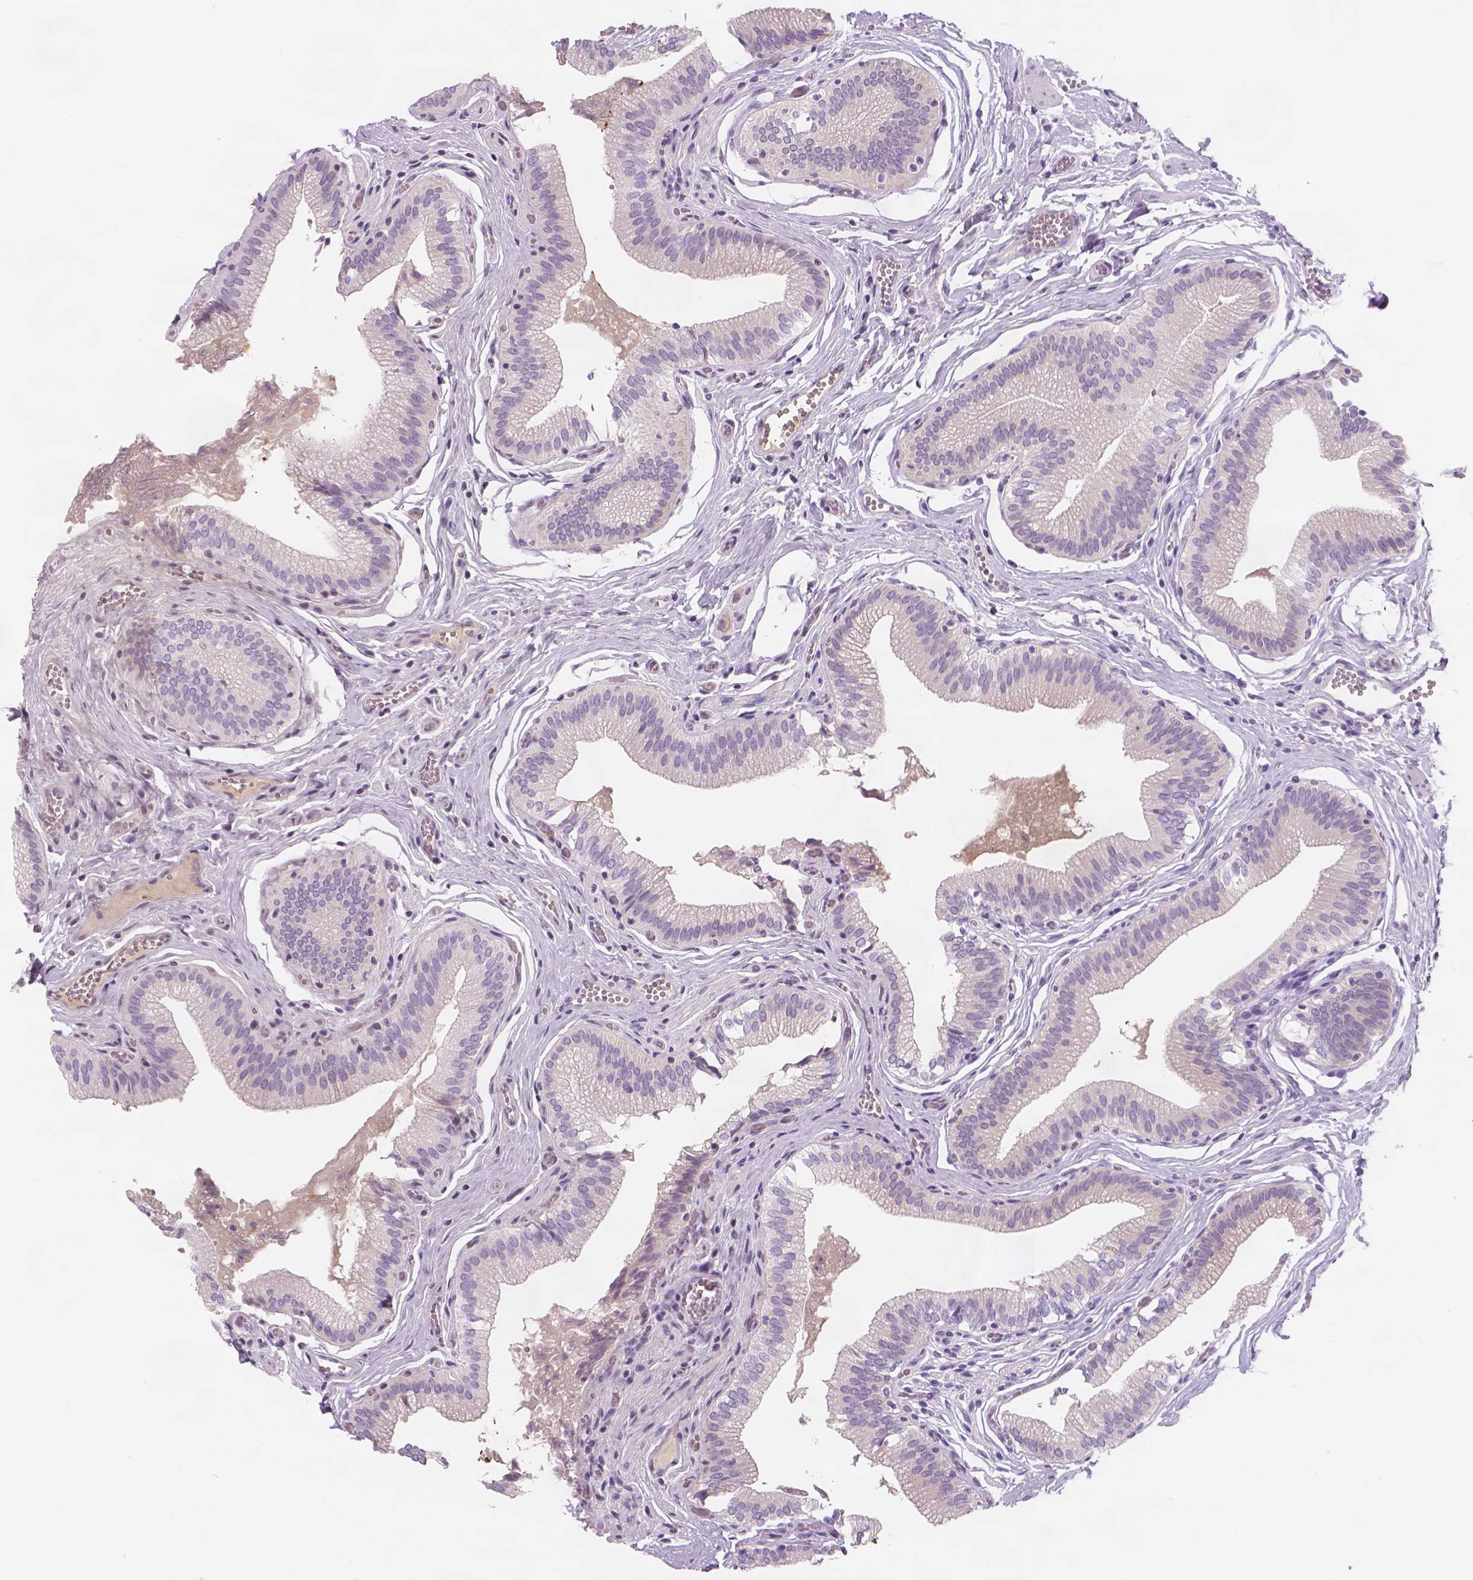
{"staining": {"intensity": "negative", "quantity": "none", "location": "none"}, "tissue": "gallbladder", "cell_type": "Glandular cells", "image_type": "normal", "snomed": [{"axis": "morphology", "description": "Normal tissue, NOS"}, {"axis": "topography", "description": "Gallbladder"}, {"axis": "topography", "description": "Peripheral nerve tissue"}], "caption": "This micrograph is of unremarkable gallbladder stained with immunohistochemistry to label a protein in brown with the nuclei are counter-stained blue. There is no expression in glandular cells. (DAB immunohistochemistry visualized using brightfield microscopy, high magnification).", "gene": "APOA4", "patient": {"sex": "male", "age": 17}}